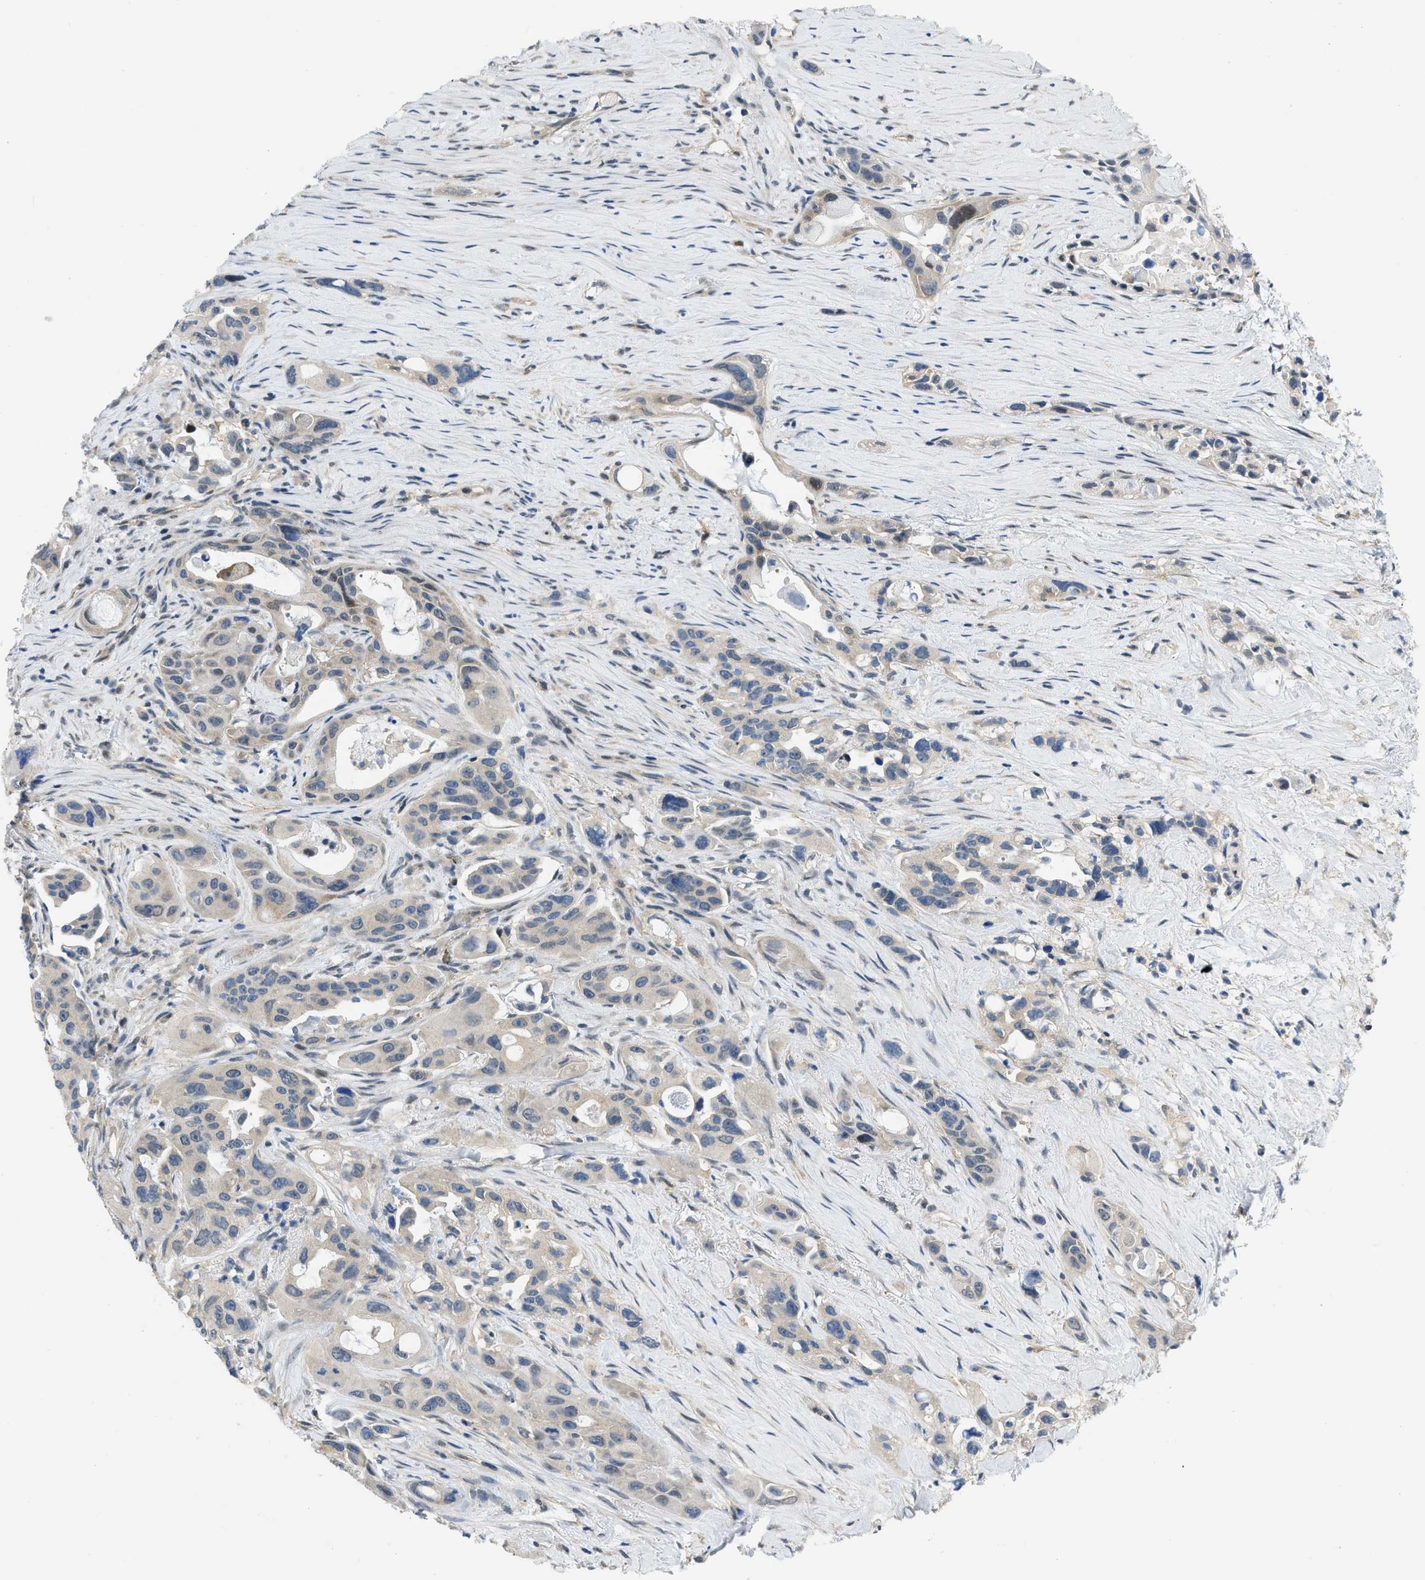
{"staining": {"intensity": "moderate", "quantity": "<25%", "location": "nuclear"}, "tissue": "pancreatic cancer", "cell_type": "Tumor cells", "image_type": "cancer", "snomed": [{"axis": "morphology", "description": "Adenocarcinoma, NOS"}, {"axis": "topography", "description": "Pancreas"}], "caption": "Immunohistochemistry photomicrograph of adenocarcinoma (pancreatic) stained for a protein (brown), which reveals low levels of moderate nuclear staining in approximately <25% of tumor cells.", "gene": "OLIG3", "patient": {"sex": "male", "age": 53}}